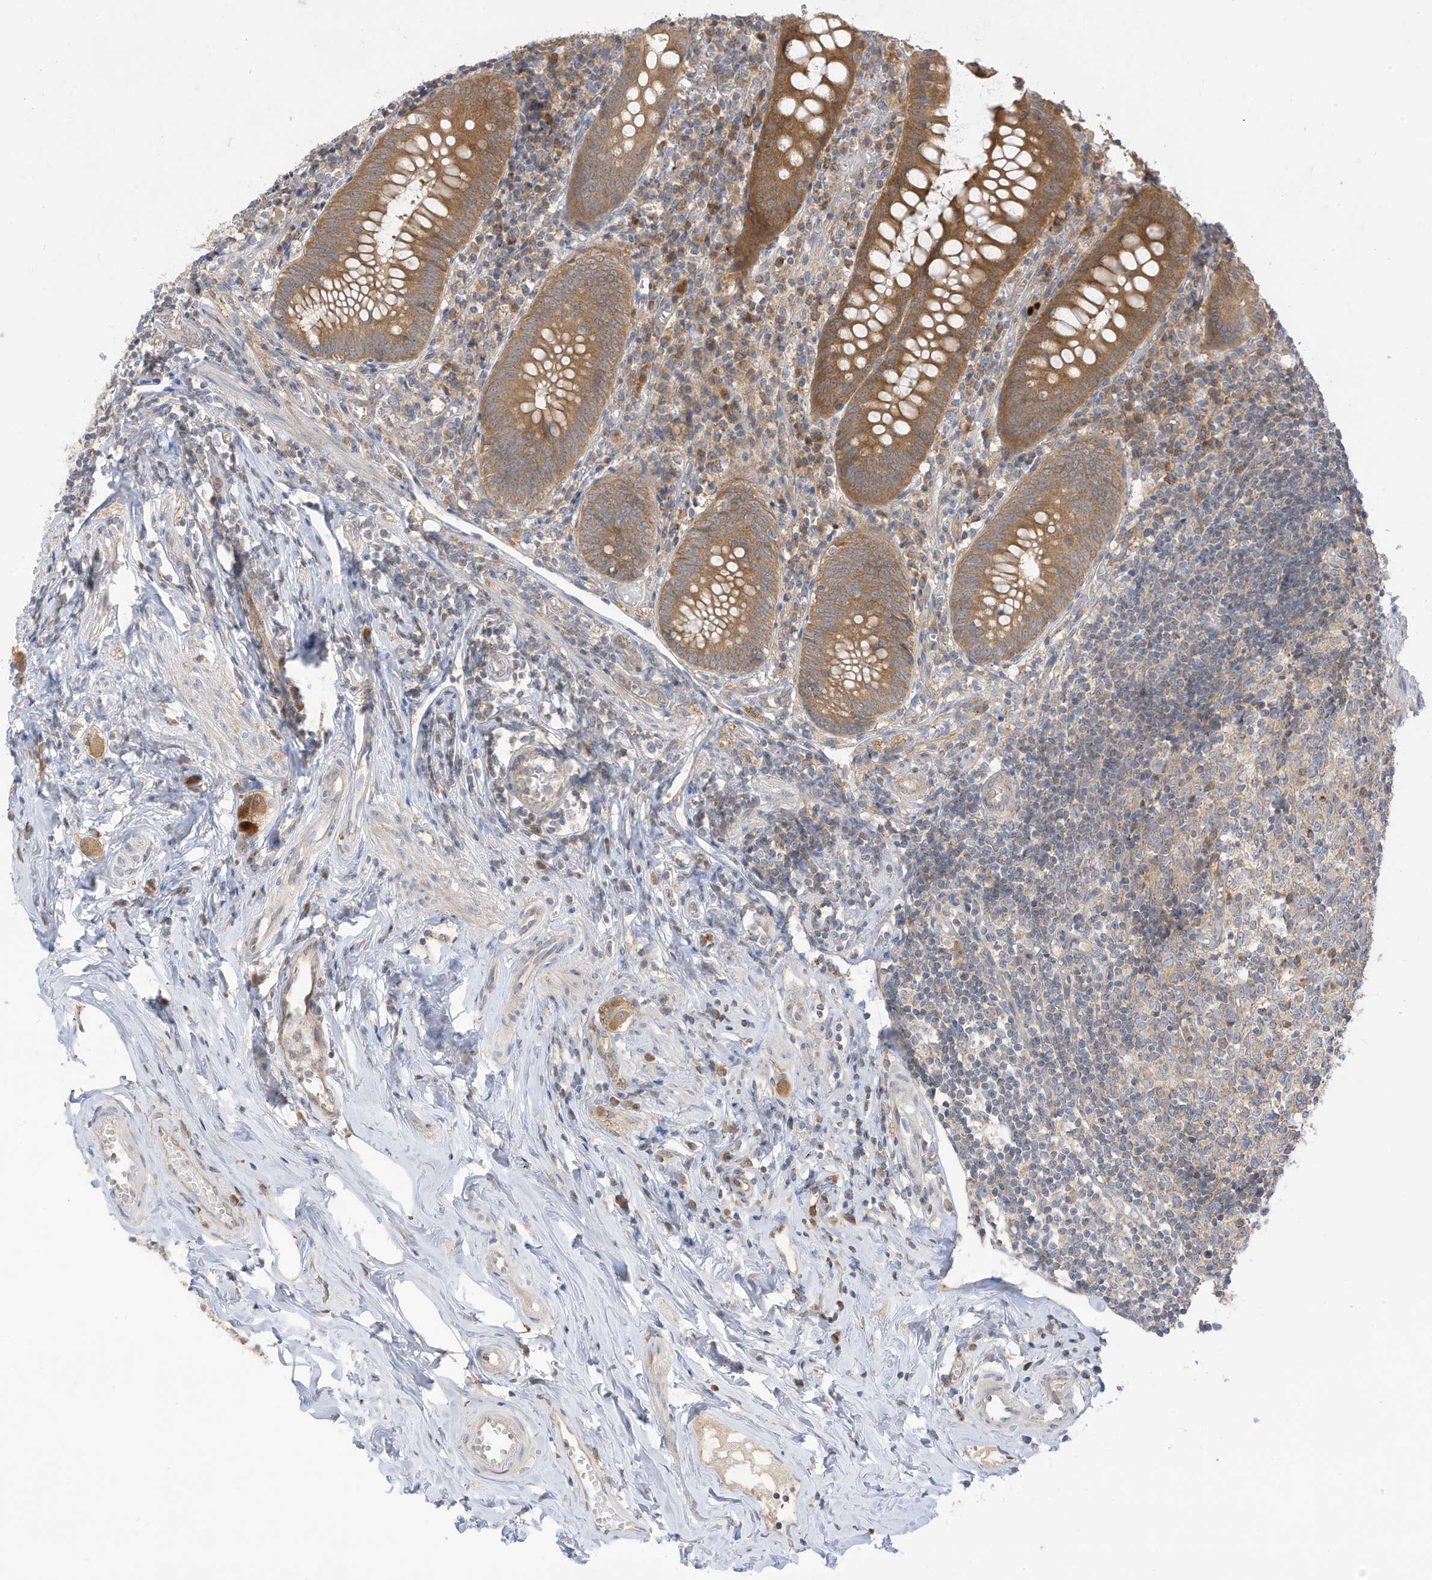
{"staining": {"intensity": "moderate", "quantity": ">75%", "location": "cytoplasmic/membranous"}, "tissue": "appendix", "cell_type": "Glandular cells", "image_type": "normal", "snomed": [{"axis": "morphology", "description": "Normal tissue, NOS"}, {"axis": "topography", "description": "Appendix"}], "caption": "There is medium levels of moderate cytoplasmic/membranous positivity in glandular cells of benign appendix, as demonstrated by immunohistochemical staining (brown color).", "gene": "LRRN2", "patient": {"sex": "female", "age": 54}}